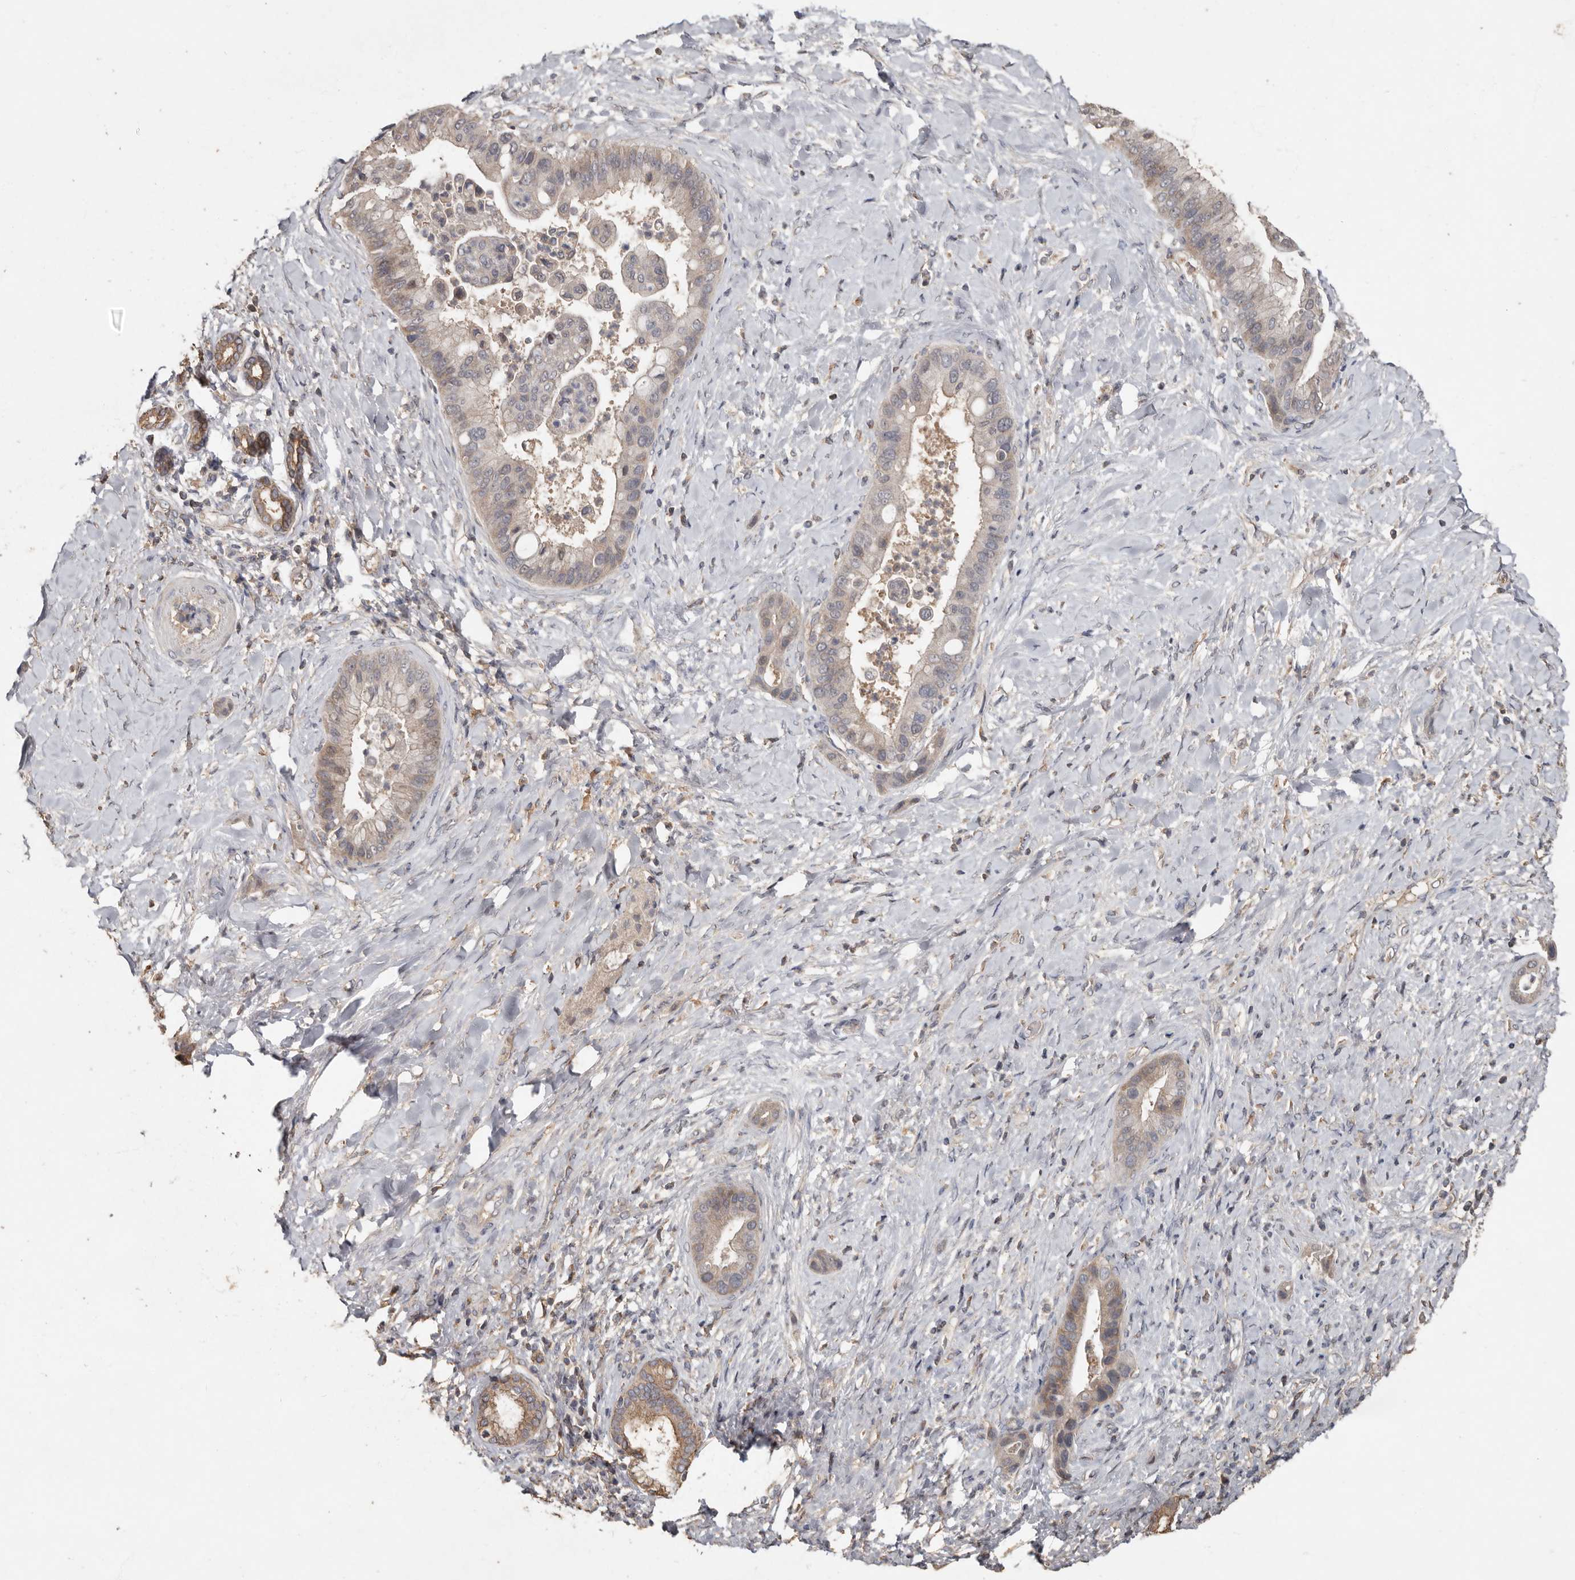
{"staining": {"intensity": "moderate", "quantity": "<25%", "location": "cytoplasmic/membranous"}, "tissue": "liver cancer", "cell_type": "Tumor cells", "image_type": "cancer", "snomed": [{"axis": "morphology", "description": "Cholangiocarcinoma"}, {"axis": "topography", "description": "Liver"}], "caption": "Protein staining of liver cholangiocarcinoma tissue demonstrates moderate cytoplasmic/membranous staining in about <25% of tumor cells. (DAB (3,3'-diaminobenzidine) IHC, brown staining for protein, blue staining for nuclei).", "gene": "KIF26B", "patient": {"sex": "female", "age": 54}}